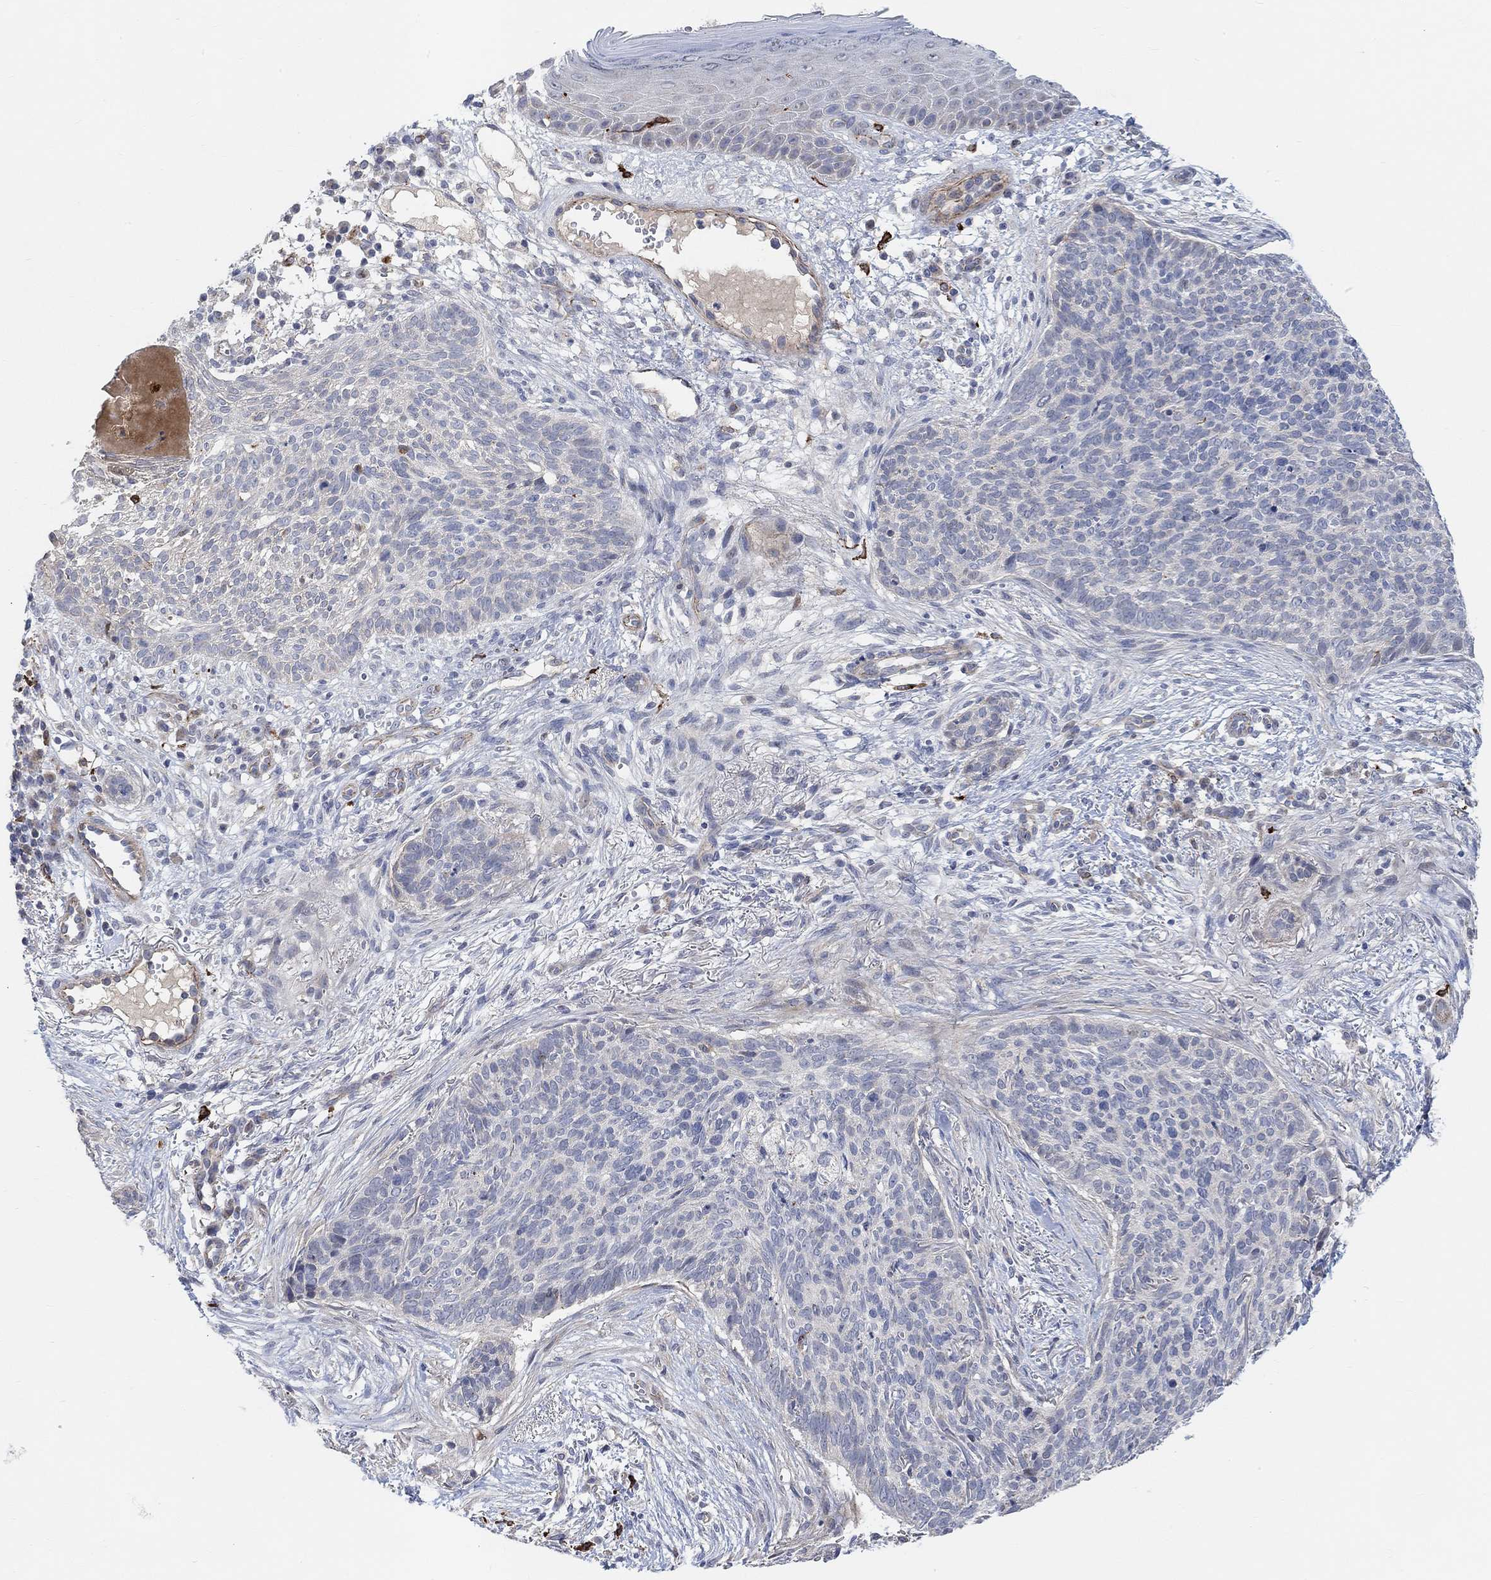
{"staining": {"intensity": "negative", "quantity": "none", "location": "none"}, "tissue": "skin cancer", "cell_type": "Tumor cells", "image_type": "cancer", "snomed": [{"axis": "morphology", "description": "Basal cell carcinoma"}, {"axis": "topography", "description": "Skin"}], "caption": "Immunohistochemistry photomicrograph of human skin cancer (basal cell carcinoma) stained for a protein (brown), which displays no staining in tumor cells.", "gene": "HCRTR1", "patient": {"sex": "male", "age": 64}}